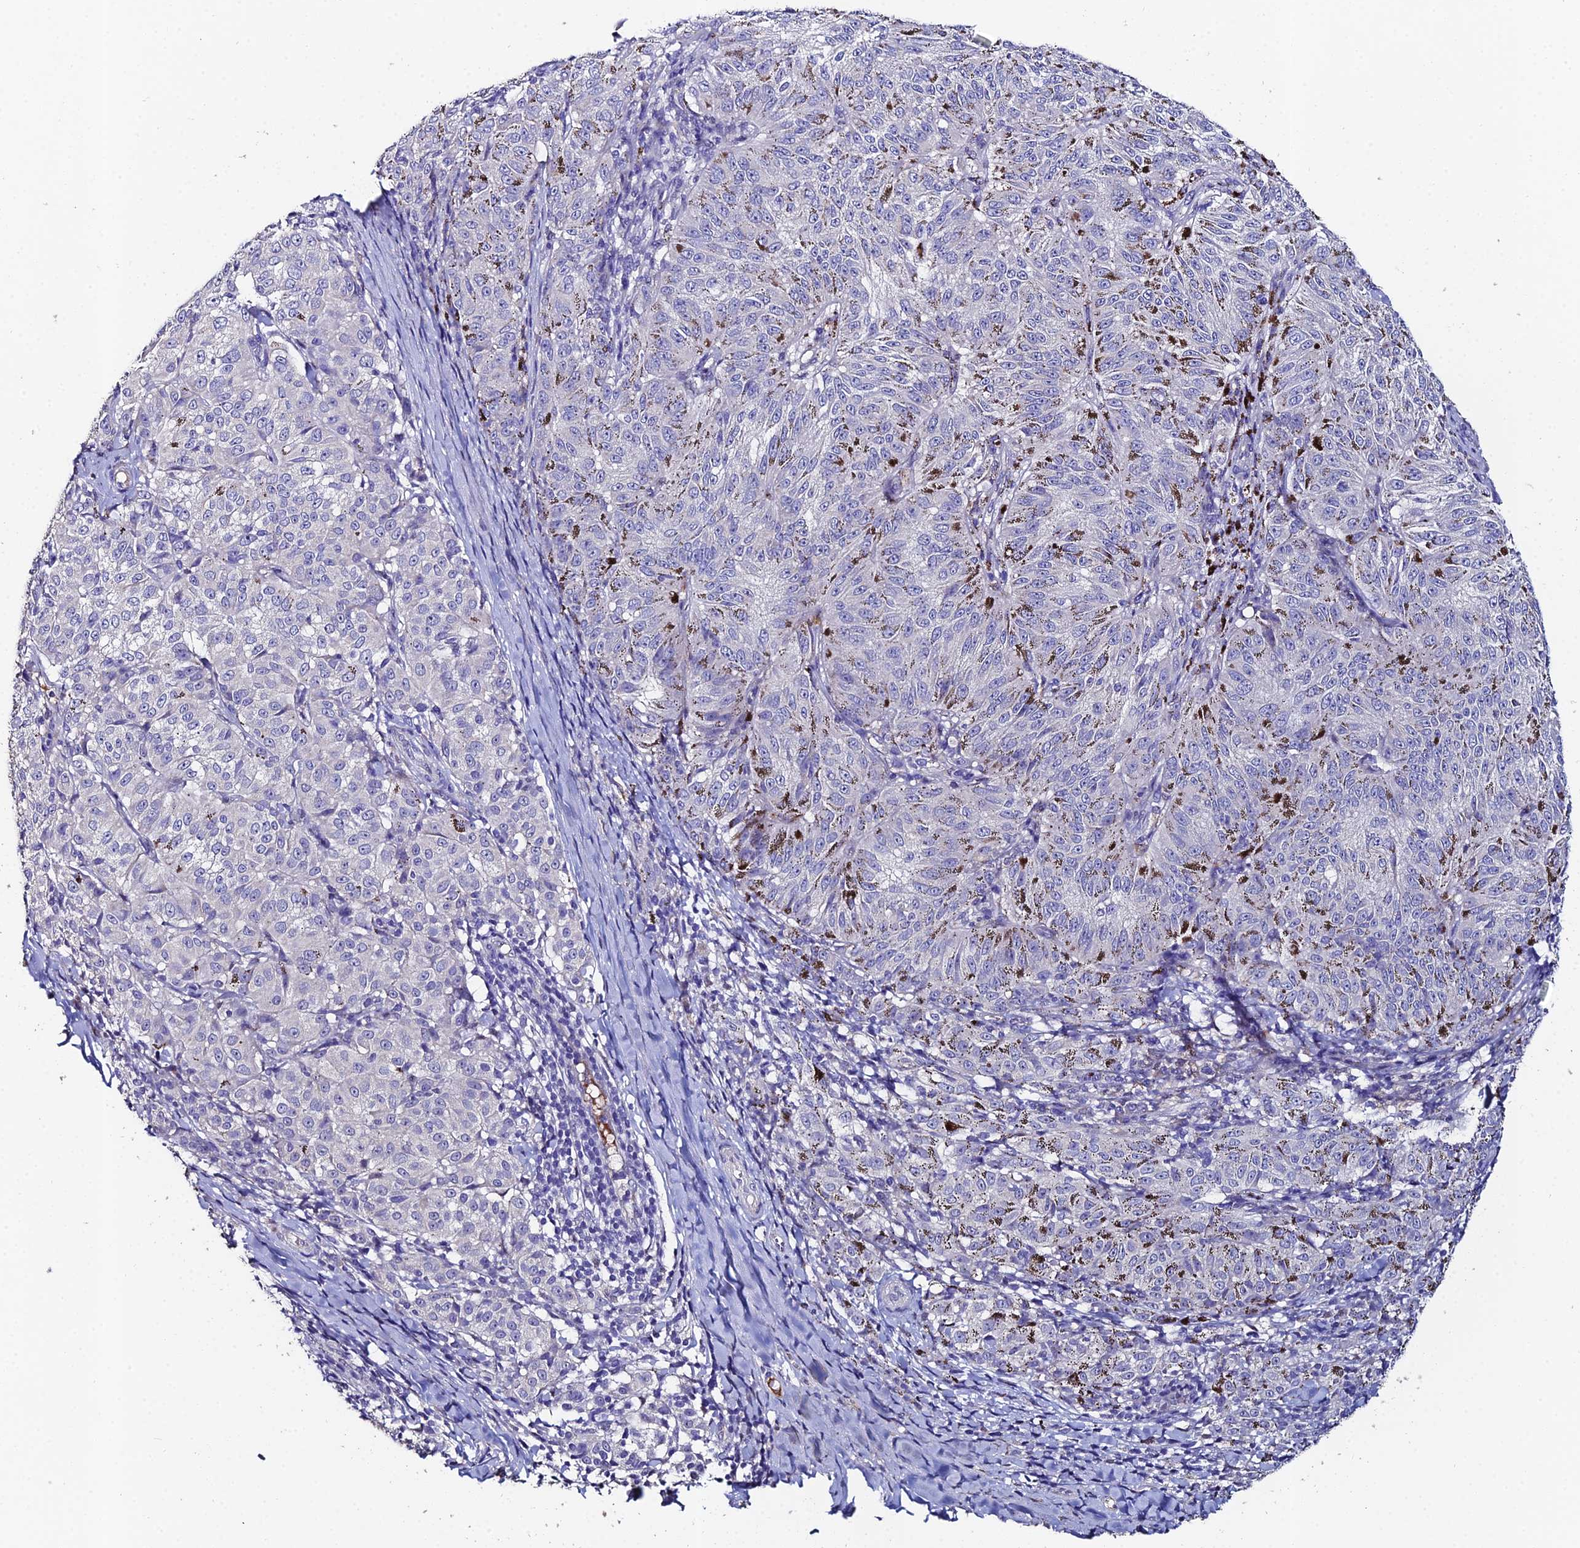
{"staining": {"intensity": "negative", "quantity": "none", "location": "none"}, "tissue": "melanoma", "cell_type": "Tumor cells", "image_type": "cancer", "snomed": [{"axis": "morphology", "description": "Malignant melanoma, NOS"}, {"axis": "topography", "description": "Skin"}], "caption": "The photomicrograph demonstrates no significant staining in tumor cells of melanoma.", "gene": "ESRRG", "patient": {"sex": "female", "age": 72}}